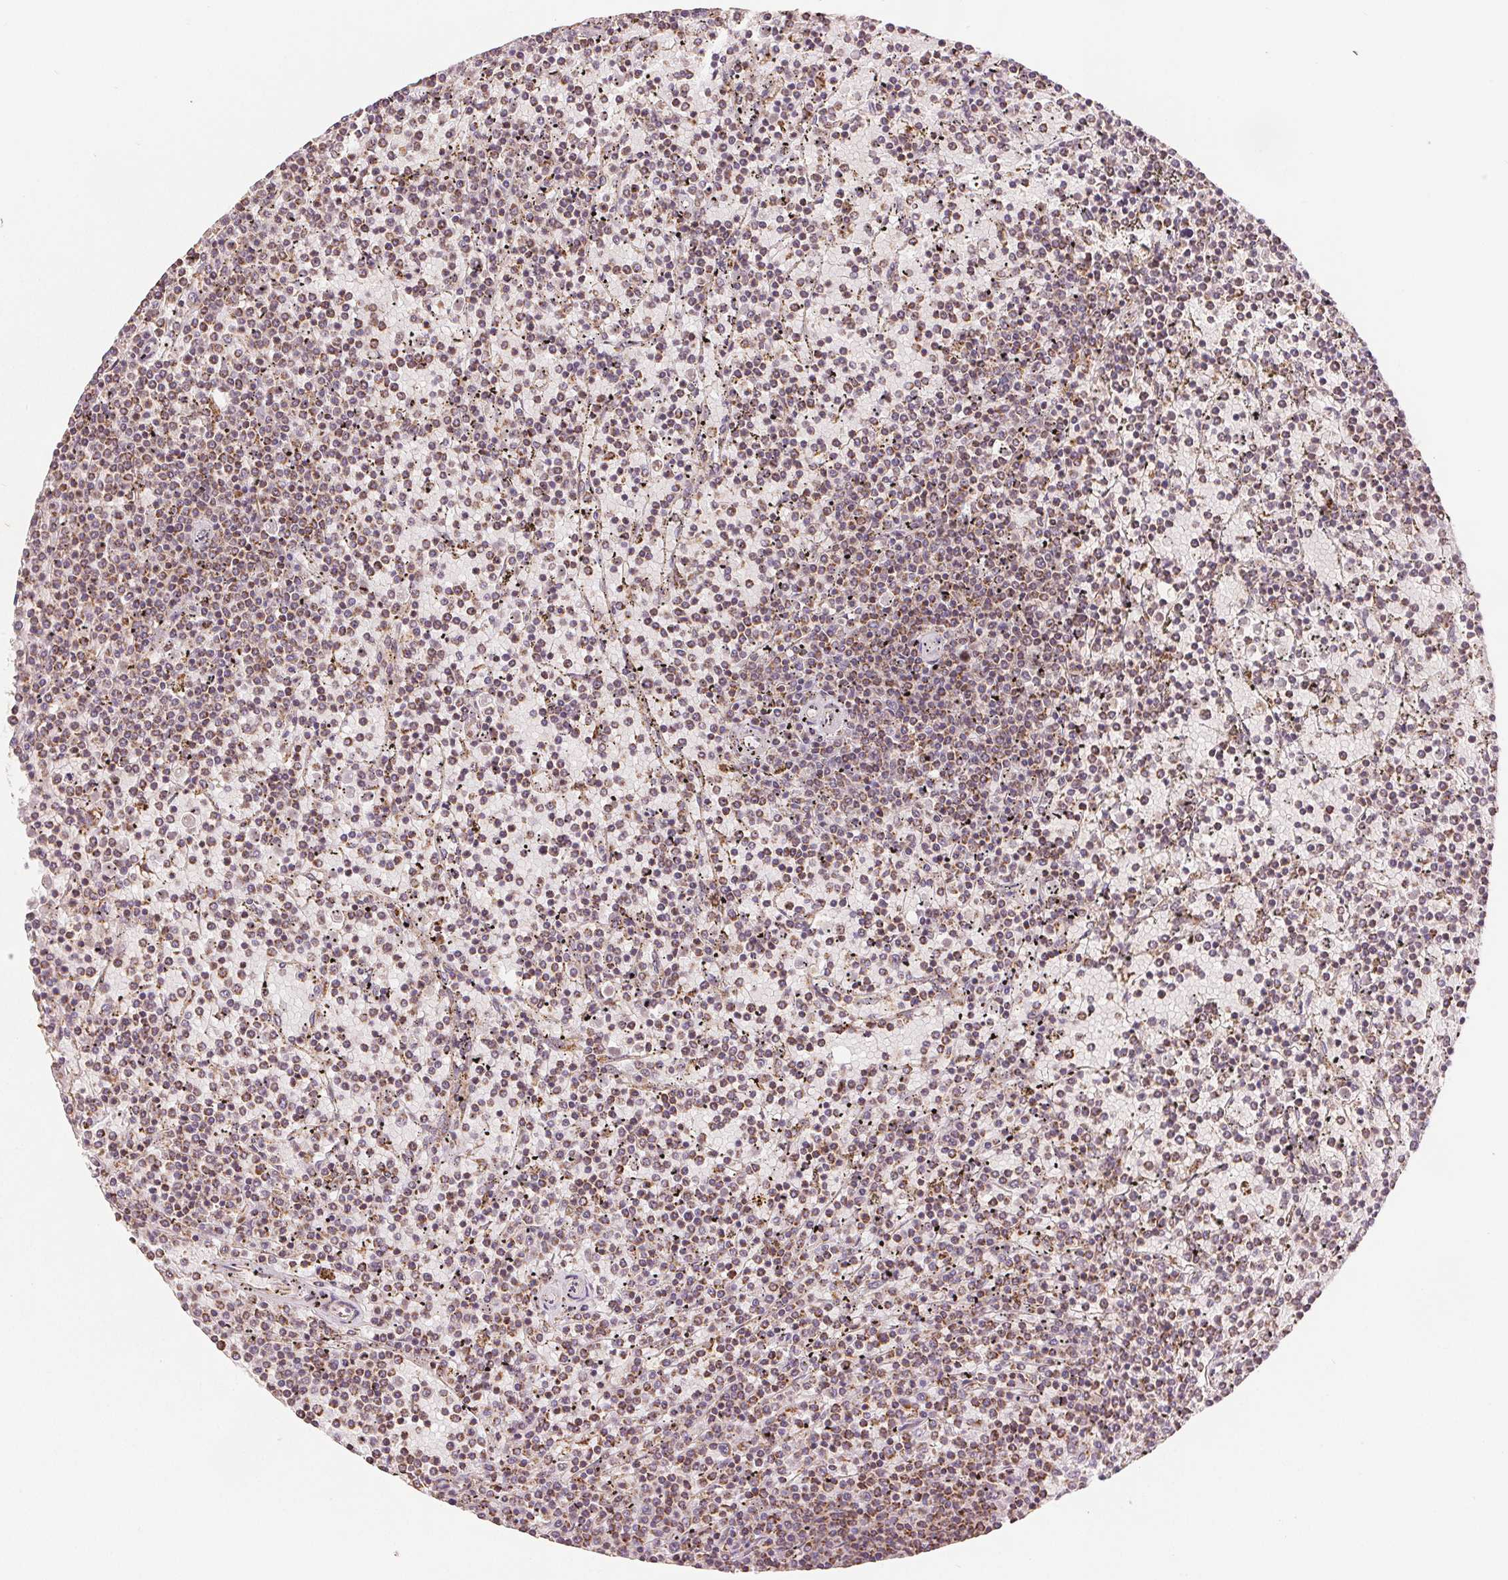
{"staining": {"intensity": "moderate", "quantity": "25%-75%", "location": "cytoplasmic/membranous"}, "tissue": "lymphoma", "cell_type": "Tumor cells", "image_type": "cancer", "snomed": [{"axis": "morphology", "description": "Malignant lymphoma, non-Hodgkin's type, Low grade"}, {"axis": "topography", "description": "Spleen"}], "caption": "Protein expression by immunohistochemistry demonstrates moderate cytoplasmic/membranous staining in approximately 25%-75% of tumor cells in lymphoma.", "gene": "SDHB", "patient": {"sex": "female", "age": 77}}